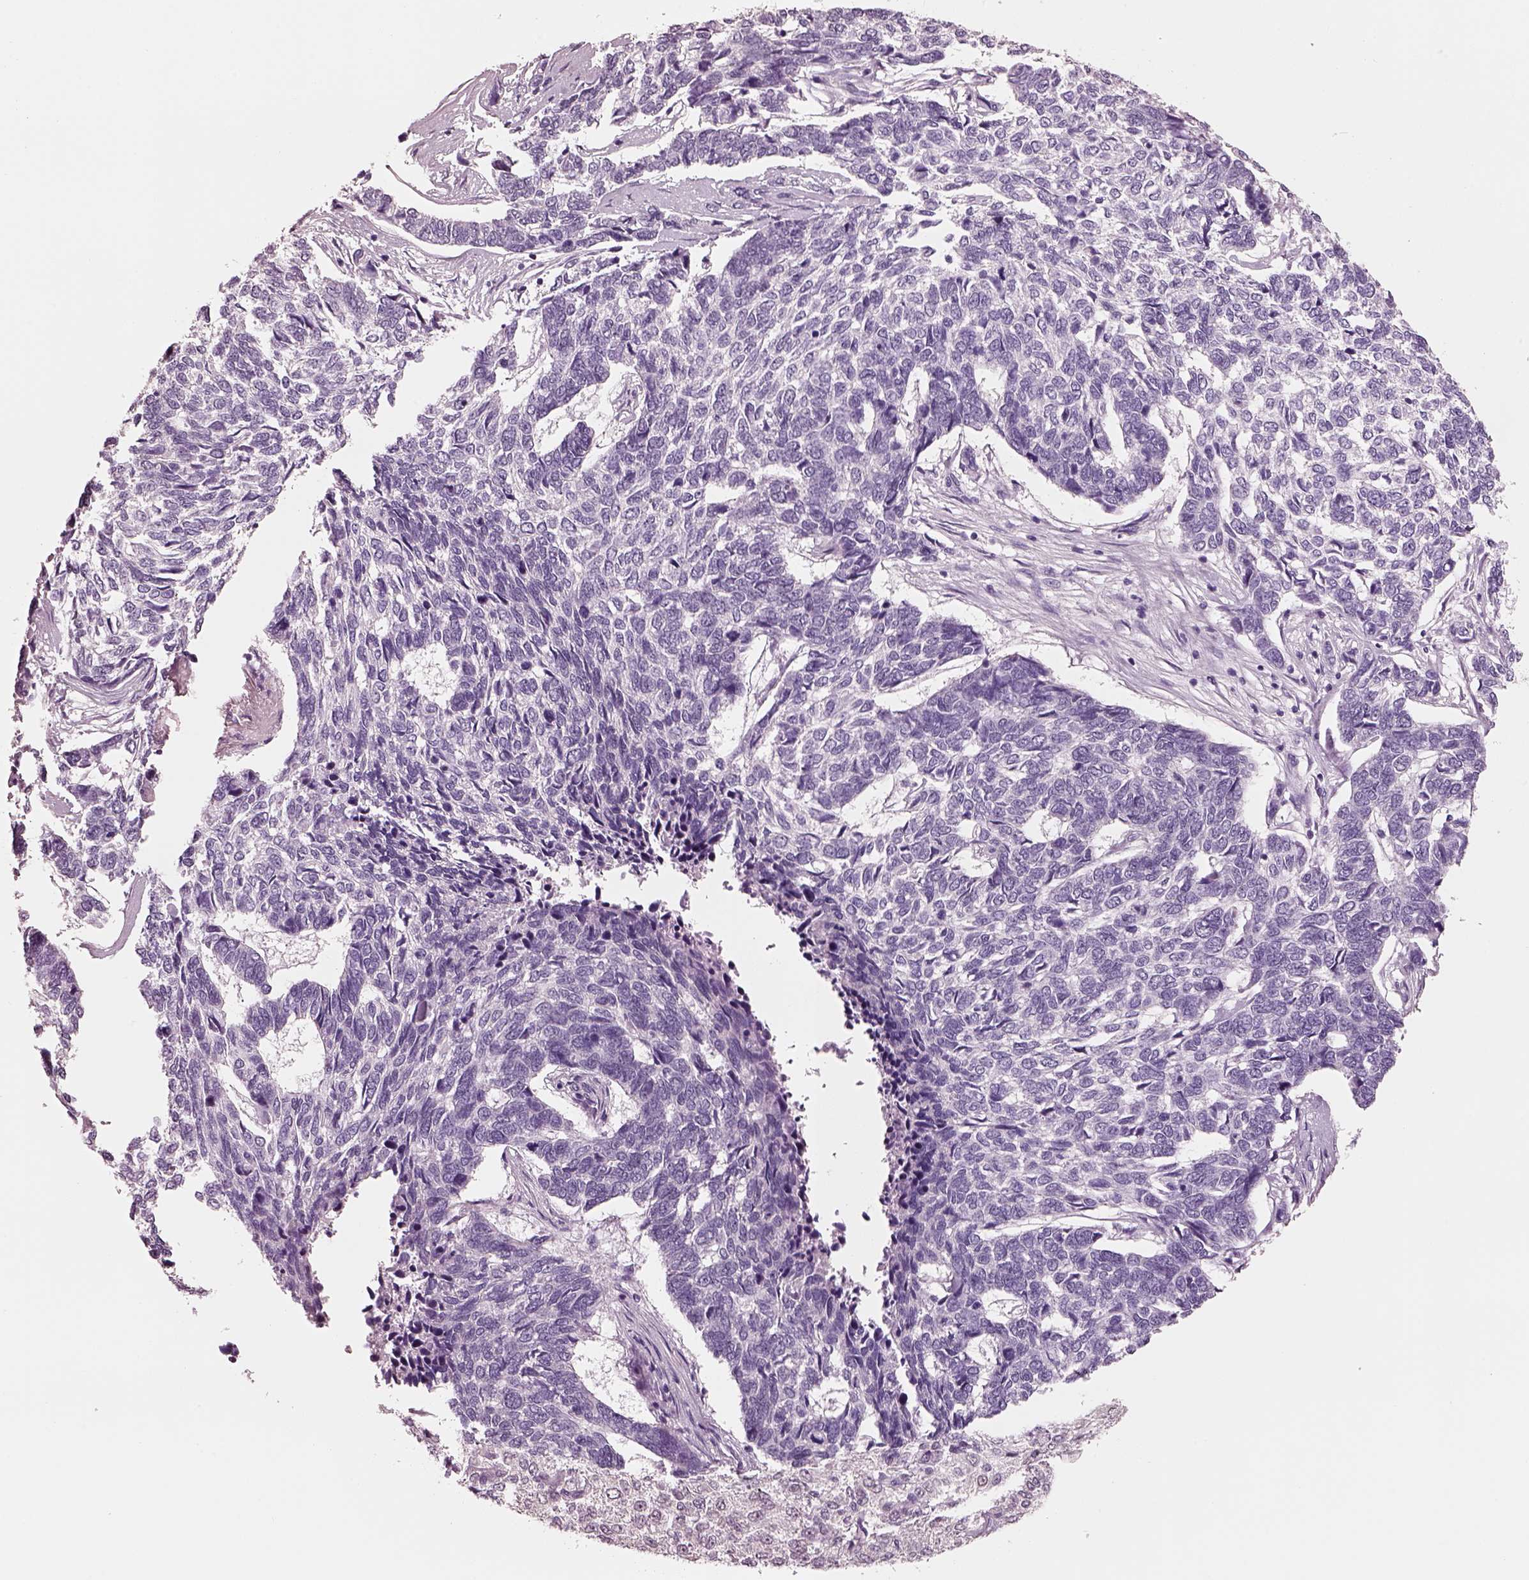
{"staining": {"intensity": "negative", "quantity": "none", "location": "none"}, "tissue": "skin cancer", "cell_type": "Tumor cells", "image_type": "cancer", "snomed": [{"axis": "morphology", "description": "Basal cell carcinoma"}, {"axis": "topography", "description": "Skin"}], "caption": "An image of human skin basal cell carcinoma is negative for staining in tumor cells. The staining was performed using DAB (3,3'-diaminobenzidine) to visualize the protein expression in brown, while the nuclei were stained in blue with hematoxylin (Magnification: 20x).", "gene": "ELSPBP1", "patient": {"sex": "female", "age": 65}}